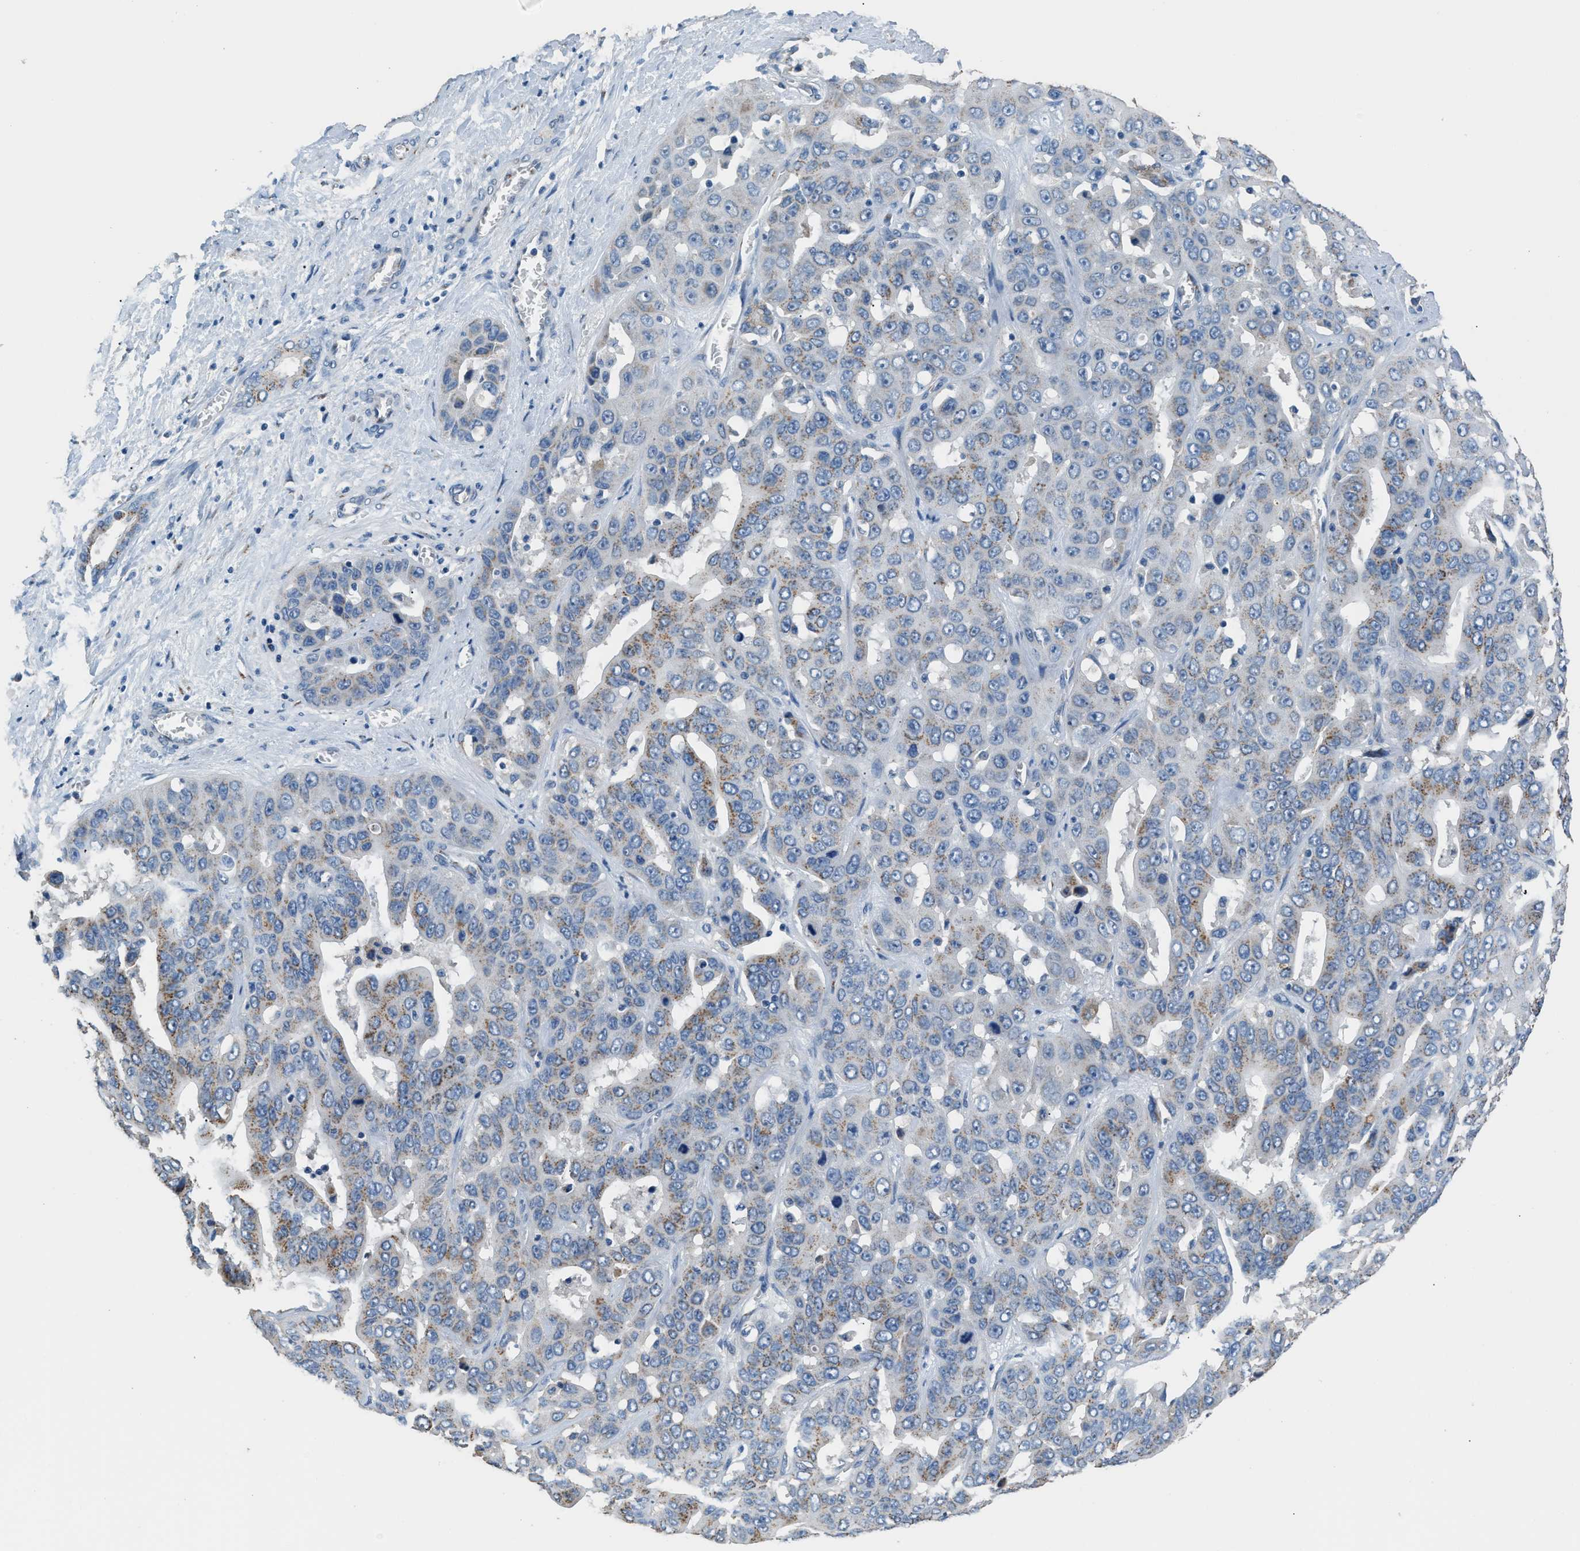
{"staining": {"intensity": "weak", "quantity": "25%-75%", "location": "cytoplasmic/membranous"}, "tissue": "liver cancer", "cell_type": "Tumor cells", "image_type": "cancer", "snomed": [{"axis": "morphology", "description": "Cholangiocarcinoma"}, {"axis": "topography", "description": "Liver"}], "caption": "DAB immunohistochemical staining of liver cholangiocarcinoma exhibits weak cytoplasmic/membranous protein positivity in about 25%-75% of tumor cells.", "gene": "GOLM1", "patient": {"sex": "female", "age": 52}}